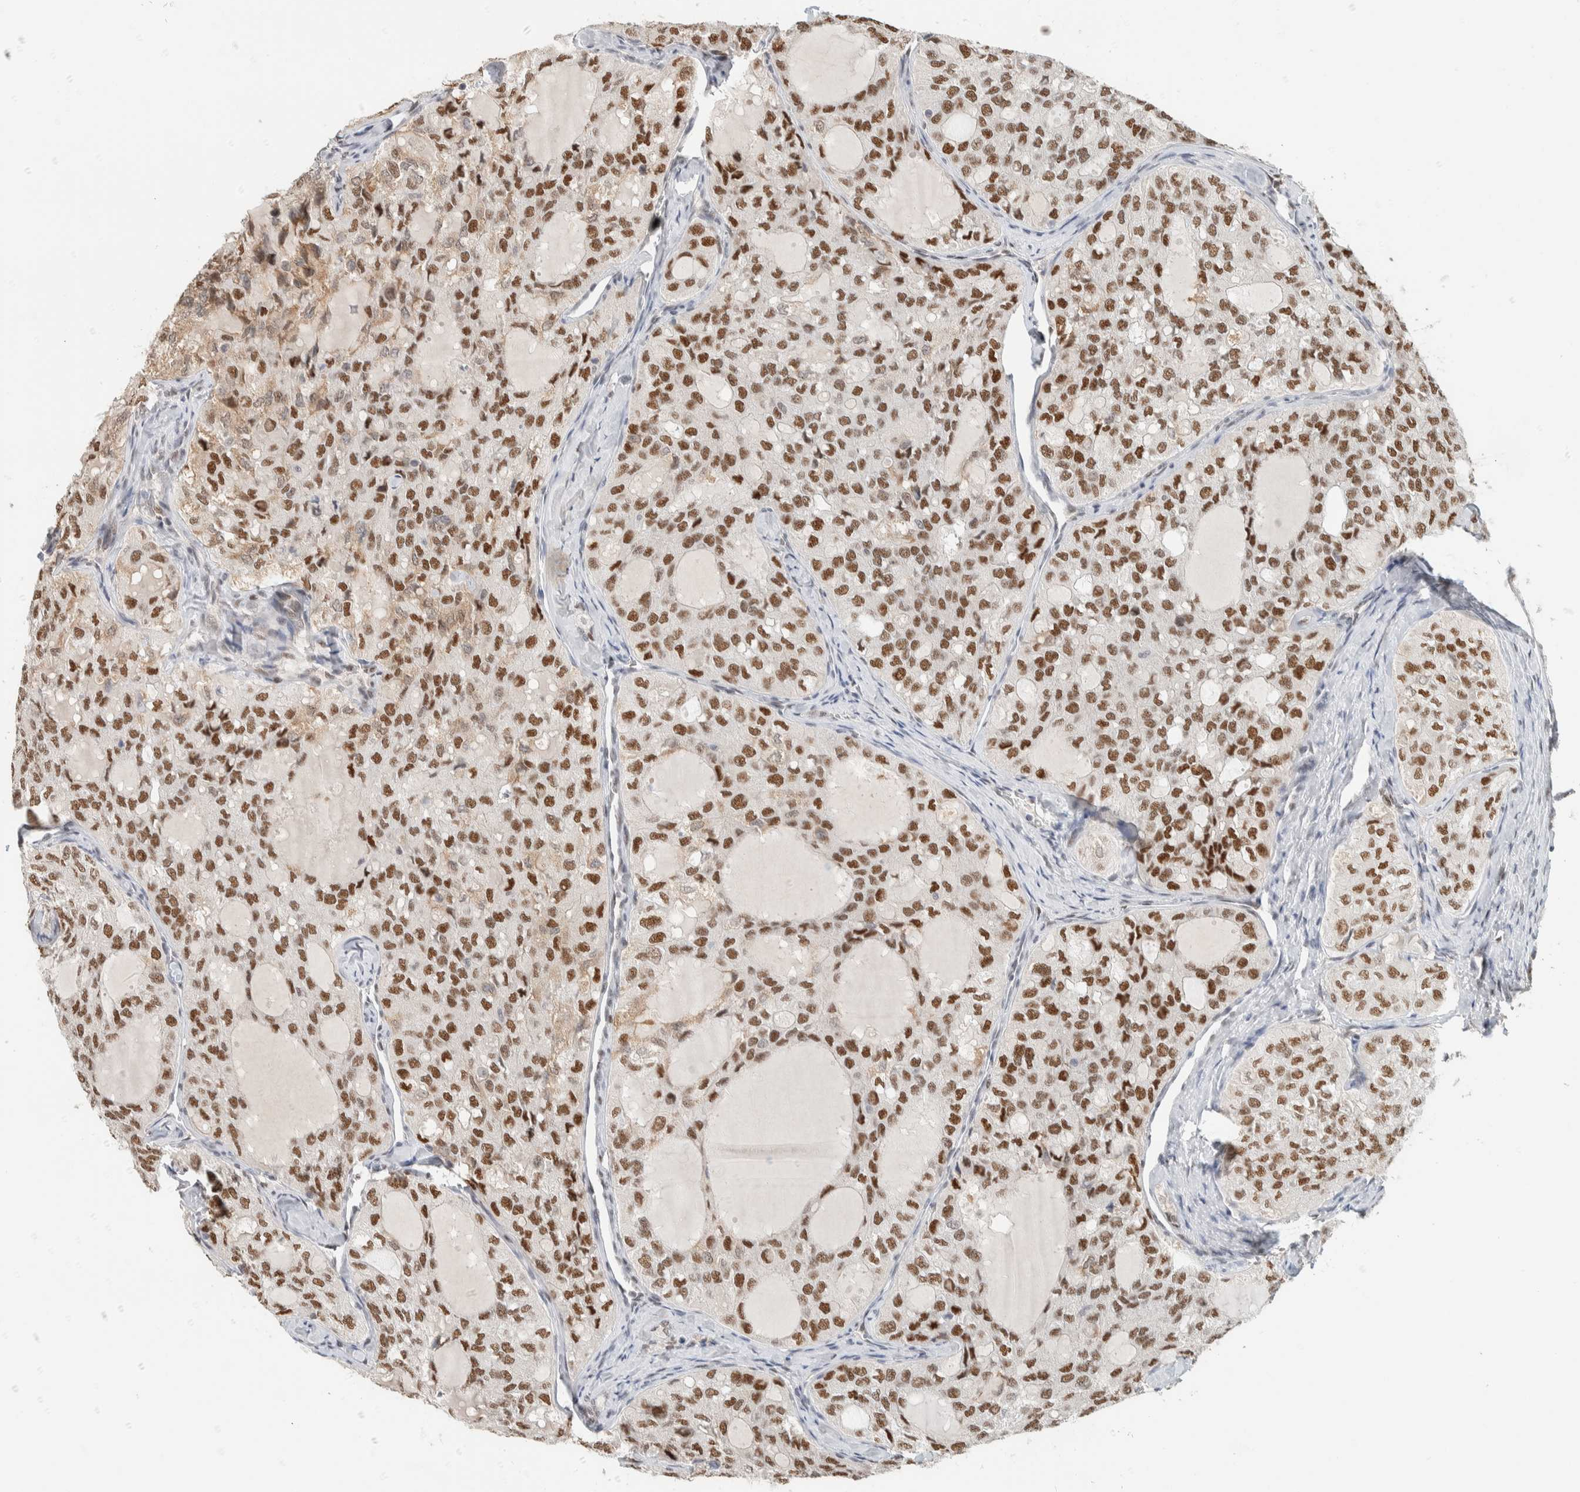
{"staining": {"intensity": "moderate", "quantity": ">75%", "location": "nuclear"}, "tissue": "thyroid cancer", "cell_type": "Tumor cells", "image_type": "cancer", "snomed": [{"axis": "morphology", "description": "Follicular adenoma carcinoma, NOS"}, {"axis": "topography", "description": "Thyroid gland"}], "caption": "There is medium levels of moderate nuclear expression in tumor cells of thyroid follicular adenoma carcinoma, as demonstrated by immunohistochemical staining (brown color).", "gene": "PUS7", "patient": {"sex": "male", "age": 75}}